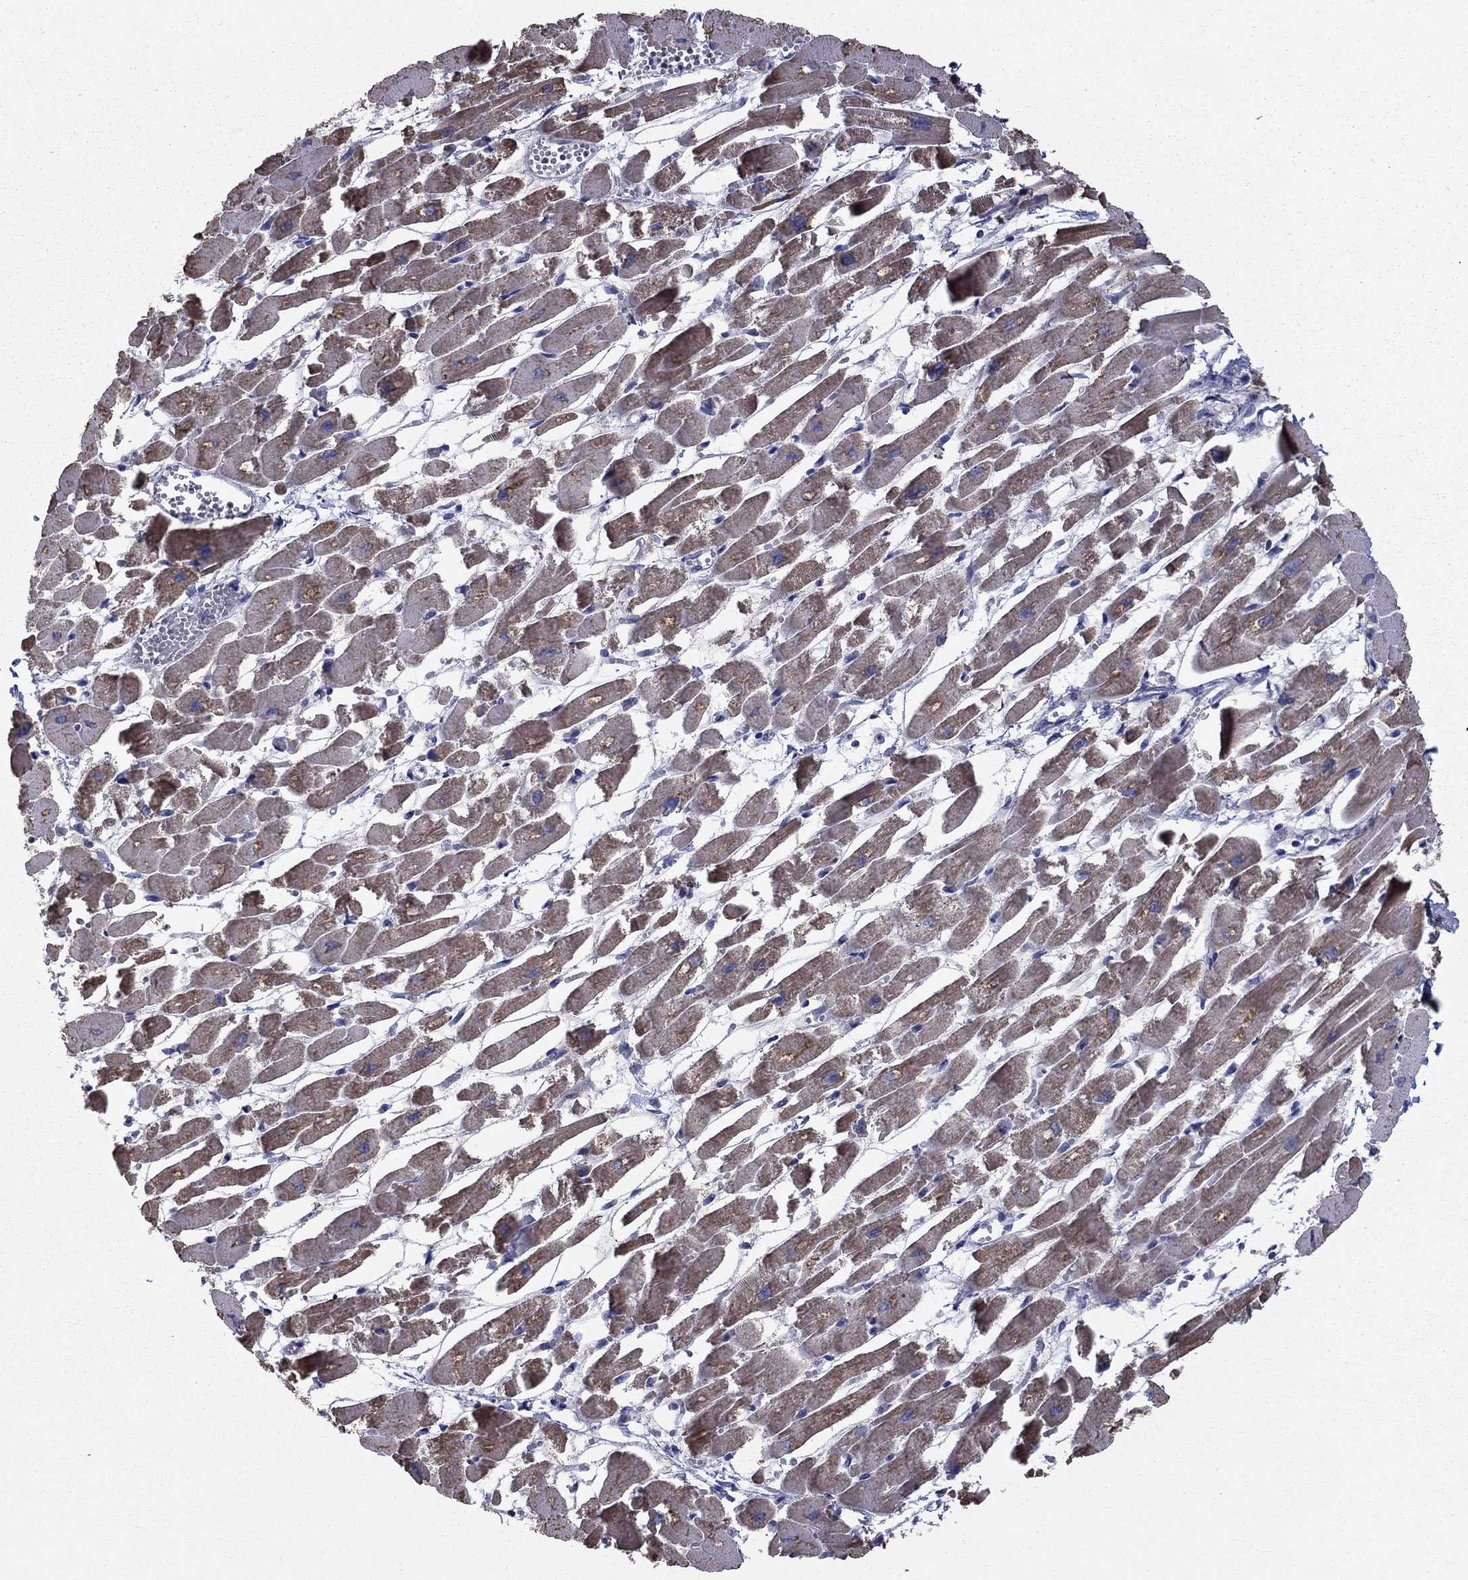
{"staining": {"intensity": "strong", "quantity": "25%-75%", "location": "cytoplasmic/membranous"}, "tissue": "heart muscle", "cell_type": "Cardiomyocytes", "image_type": "normal", "snomed": [{"axis": "morphology", "description": "Normal tissue, NOS"}, {"axis": "topography", "description": "Heart"}], "caption": "Immunohistochemistry micrograph of benign heart muscle: heart muscle stained using immunohistochemistry reveals high levels of strong protein expression localized specifically in the cytoplasmic/membranous of cardiomyocytes, appearing as a cytoplasmic/membranous brown color.", "gene": "NME5", "patient": {"sex": "female", "age": 52}}